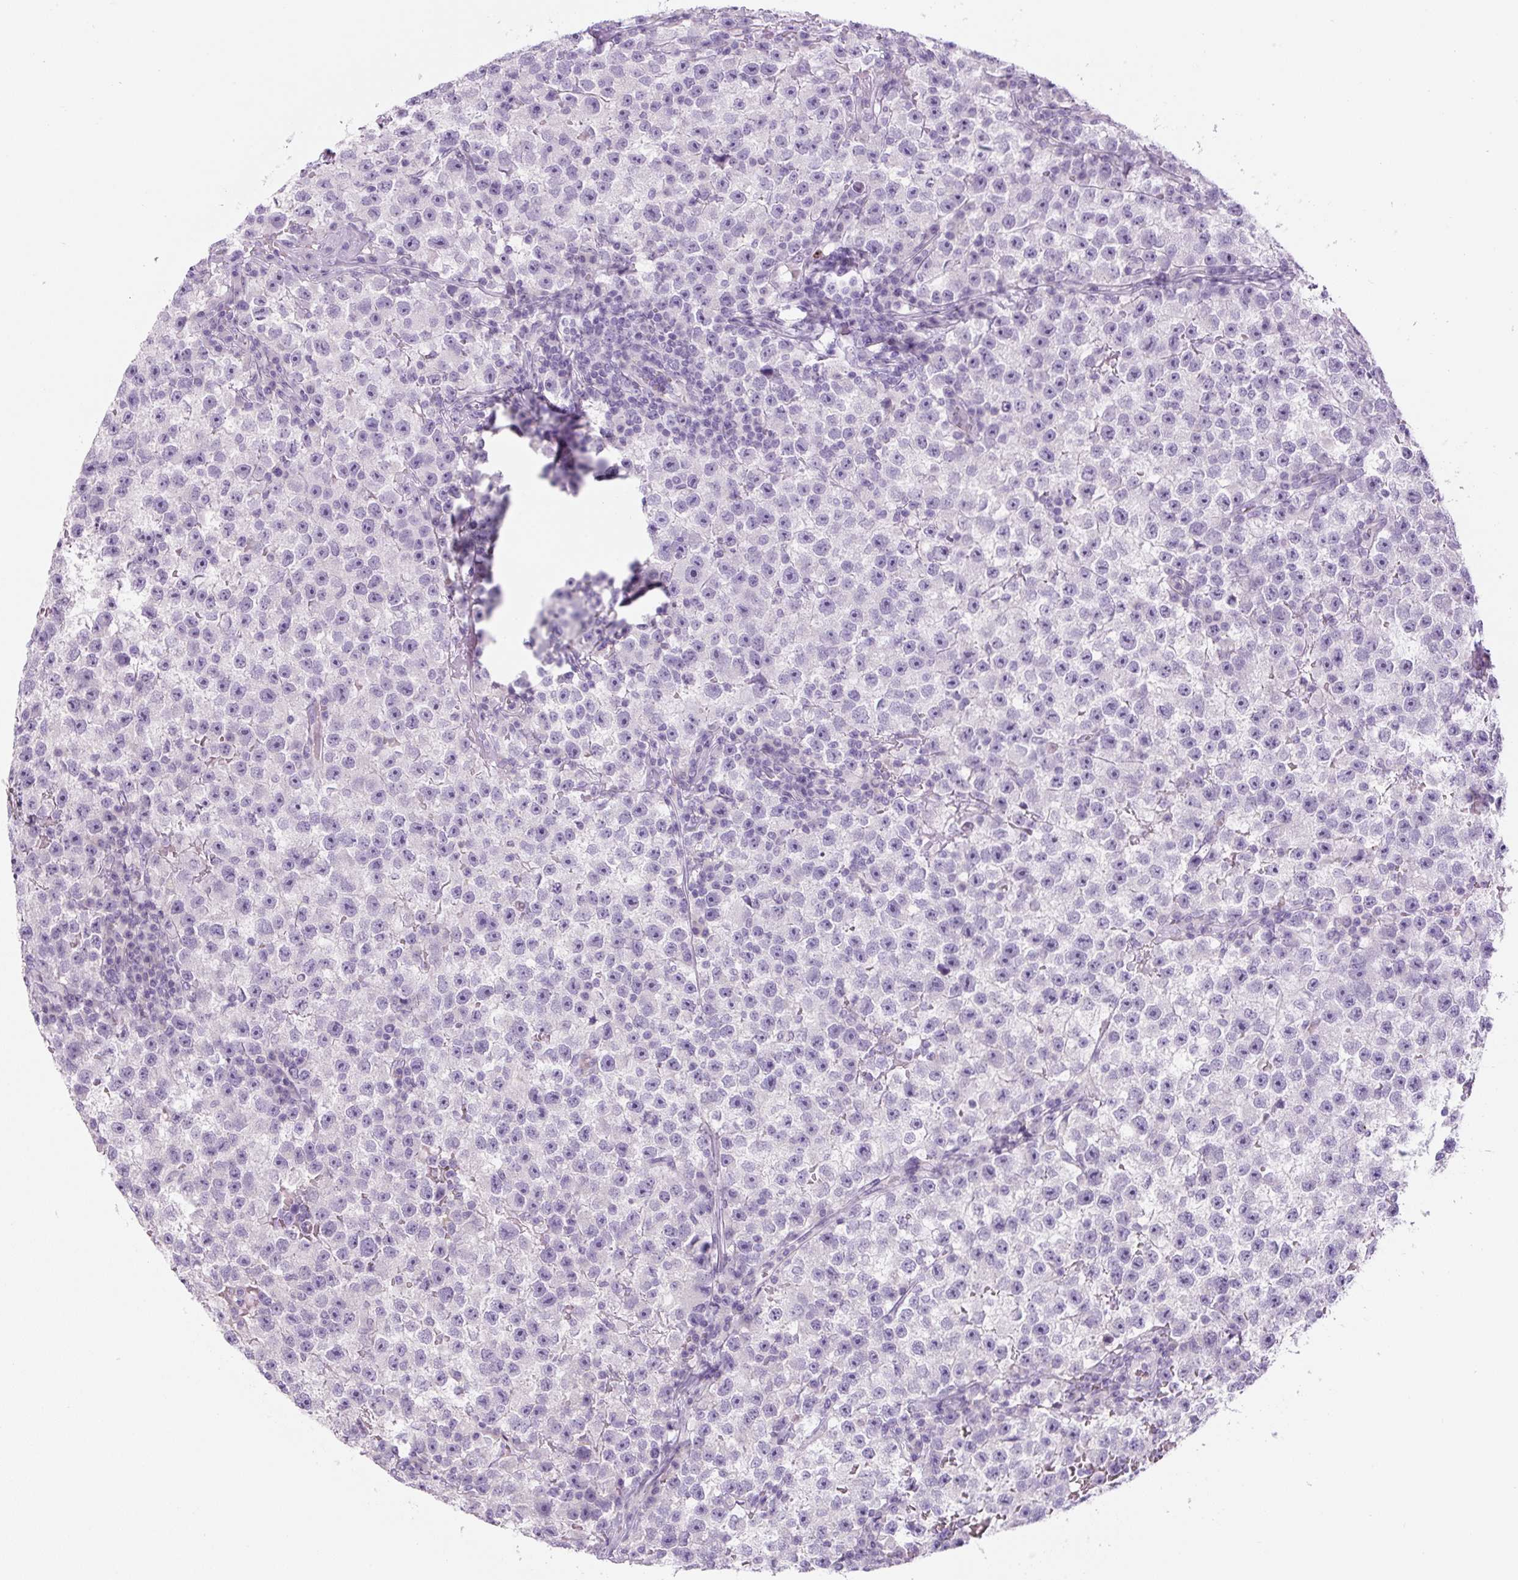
{"staining": {"intensity": "negative", "quantity": "none", "location": "none"}, "tissue": "testis cancer", "cell_type": "Tumor cells", "image_type": "cancer", "snomed": [{"axis": "morphology", "description": "Seminoma, NOS"}, {"axis": "topography", "description": "Testis"}], "caption": "DAB immunohistochemical staining of human seminoma (testis) reveals no significant positivity in tumor cells.", "gene": "YIF1B", "patient": {"sex": "male", "age": 22}}